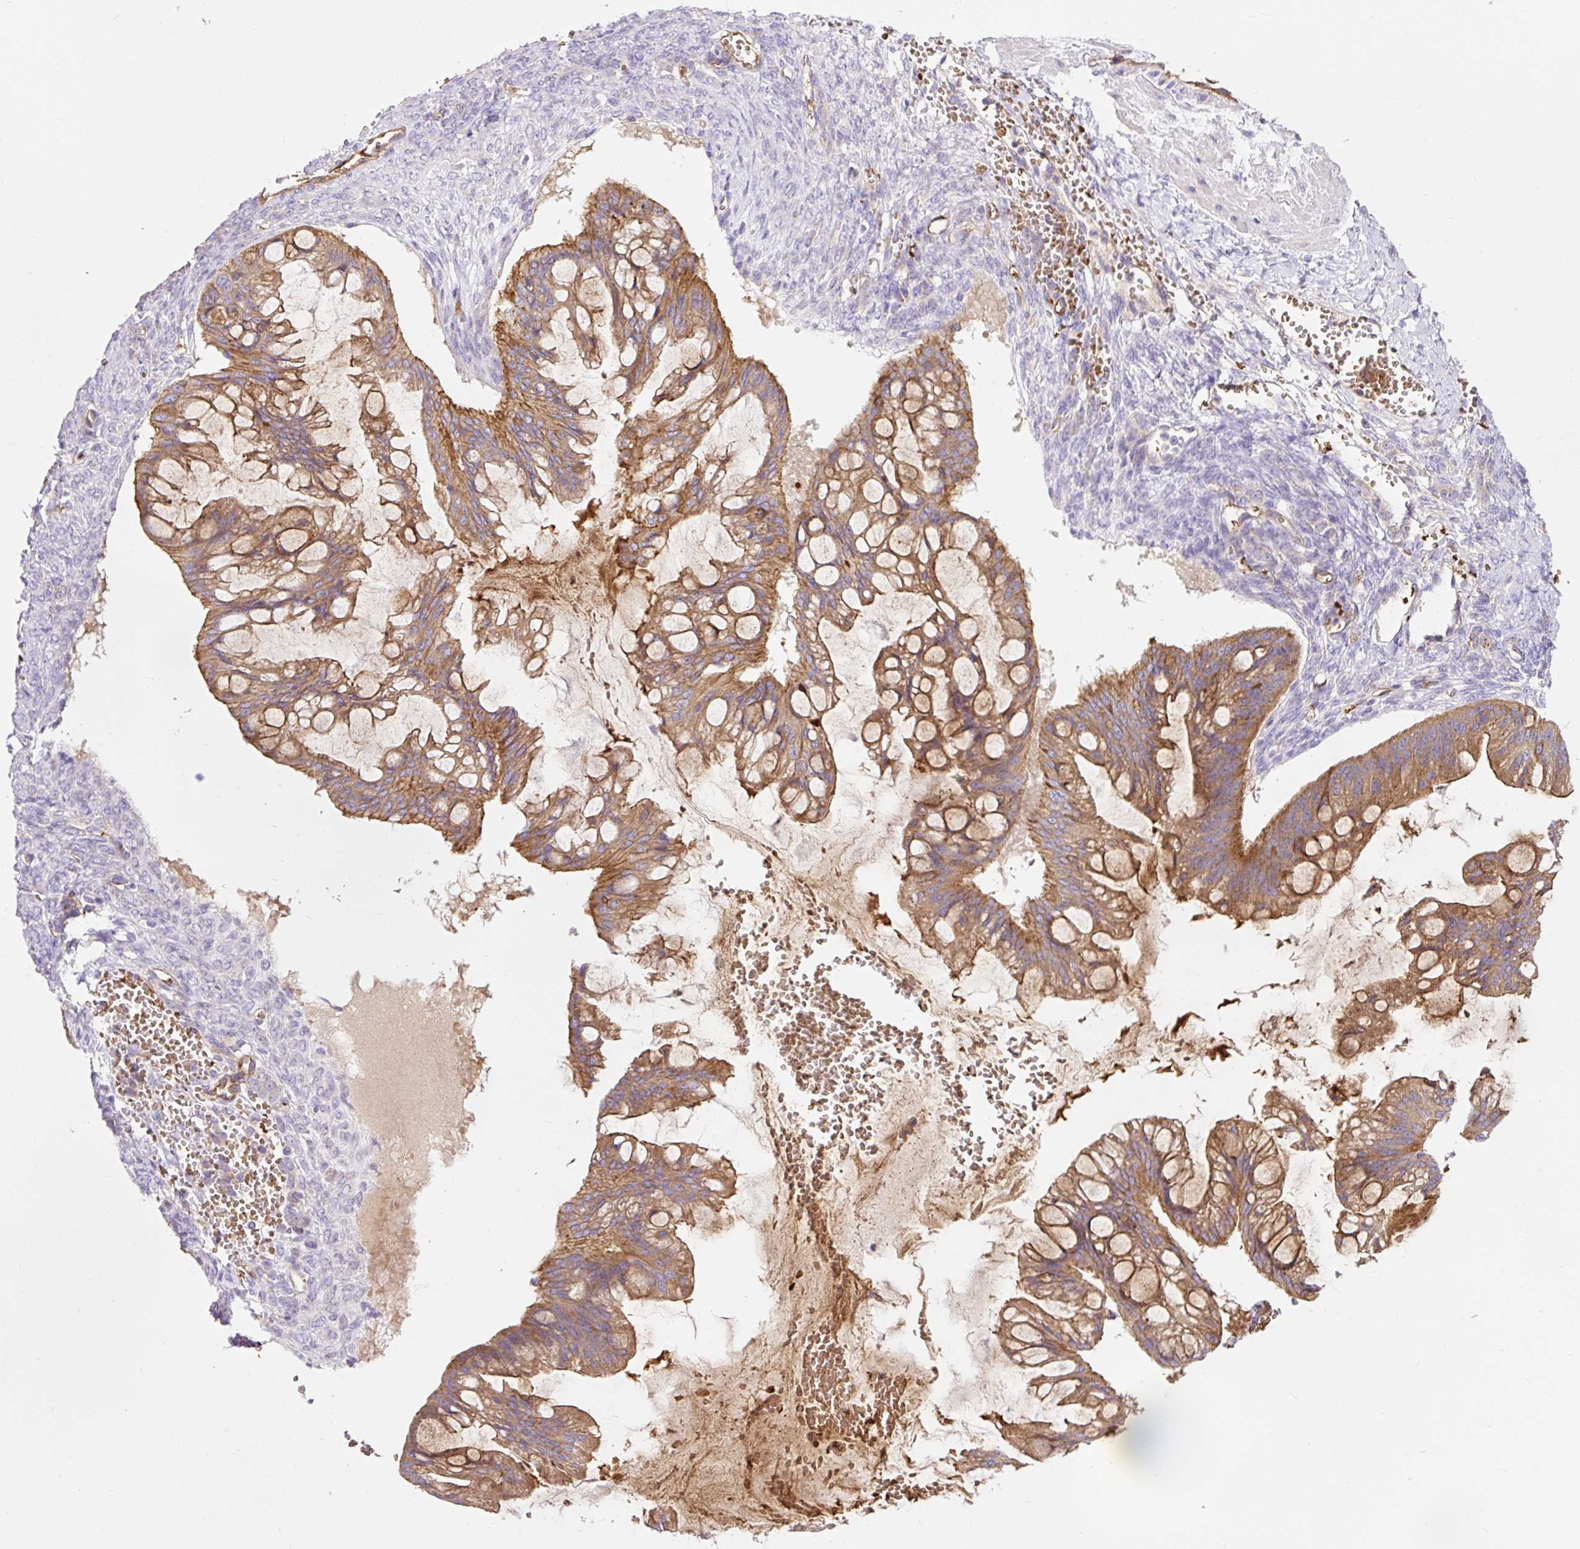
{"staining": {"intensity": "moderate", "quantity": ">75%", "location": "cytoplasmic/membranous"}, "tissue": "ovarian cancer", "cell_type": "Tumor cells", "image_type": "cancer", "snomed": [{"axis": "morphology", "description": "Cystadenocarcinoma, mucinous, NOS"}, {"axis": "topography", "description": "Ovary"}], "caption": "Protein staining reveals moderate cytoplasmic/membranous expression in approximately >75% of tumor cells in mucinous cystadenocarcinoma (ovarian).", "gene": "HIP1R", "patient": {"sex": "female", "age": 73}}